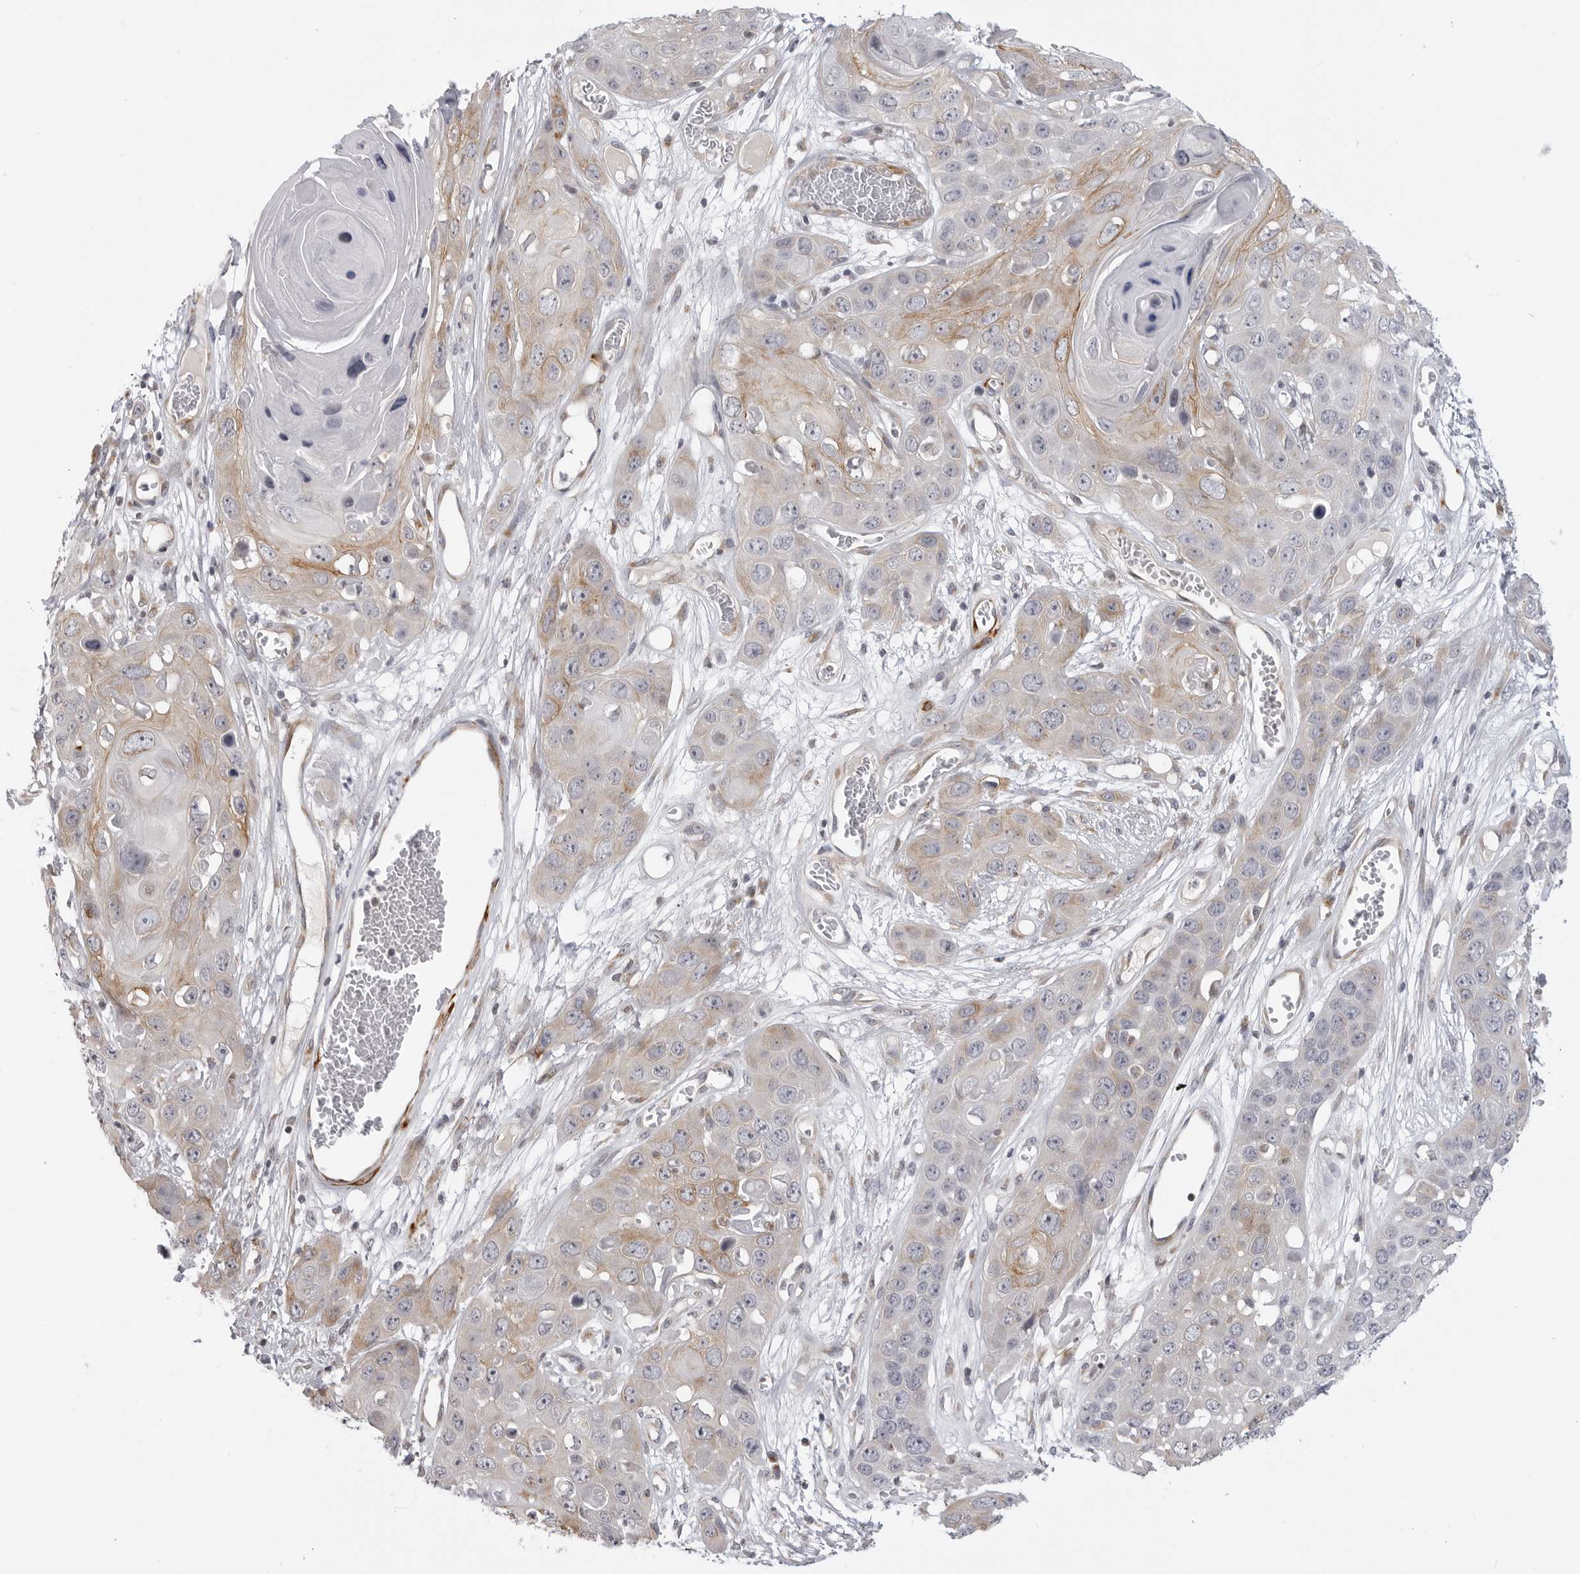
{"staining": {"intensity": "moderate", "quantity": "<25%", "location": "cytoplasmic/membranous"}, "tissue": "skin cancer", "cell_type": "Tumor cells", "image_type": "cancer", "snomed": [{"axis": "morphology", "description": "Squamous cell carcinoma, NOS"}, {"axis": "topography", "description": "Skin"}], "caption": "Skin squamous cell carcinoma tissue reveals moderate cytoplasmic/membranous positivity in approximately <25% of tumor cells", "gene": "MAP7D1", "patient": {"sex": "male", "age": 55}}